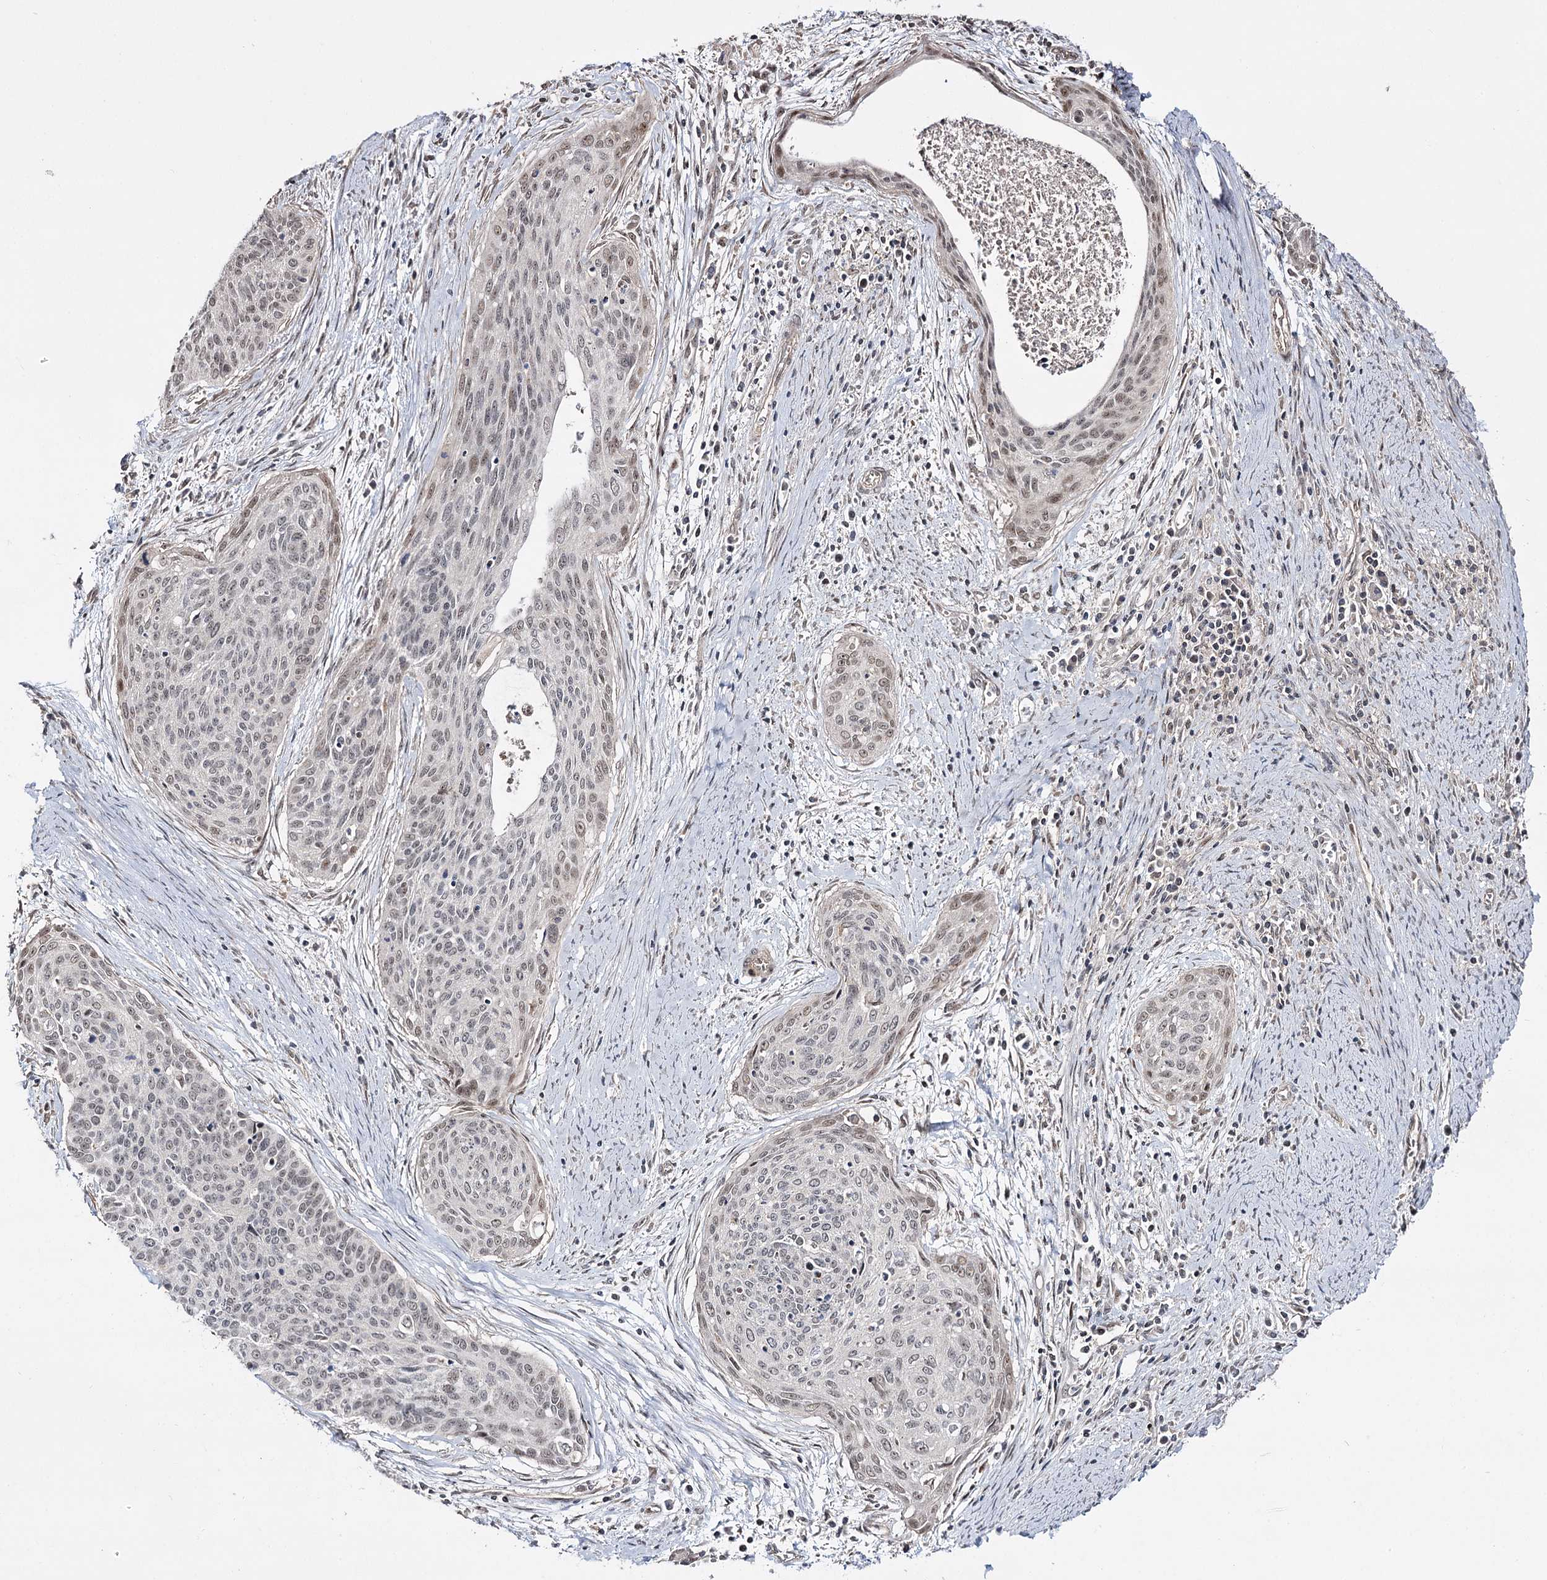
{"staining": {"intensity": "negative", "quantity": "none", "location": "none"}, "tissue": "cervical cancer", "cell_type": "Tumor cells", "image_type": "cancer", "snomed": [{"axis": "morphology", "description": "Squamous cell carcinoma, NOS"}, {"axis": "topography", "description": "Cervix"}], "caption": "High magnification brightfield microscopy of cervical cancer stained with DAB (brown) and counterstained with hematoxylin (blue): tumor cells show no significant expression.", "gene": "RRP9", "patient": {"sex": "female", "age": 55}}